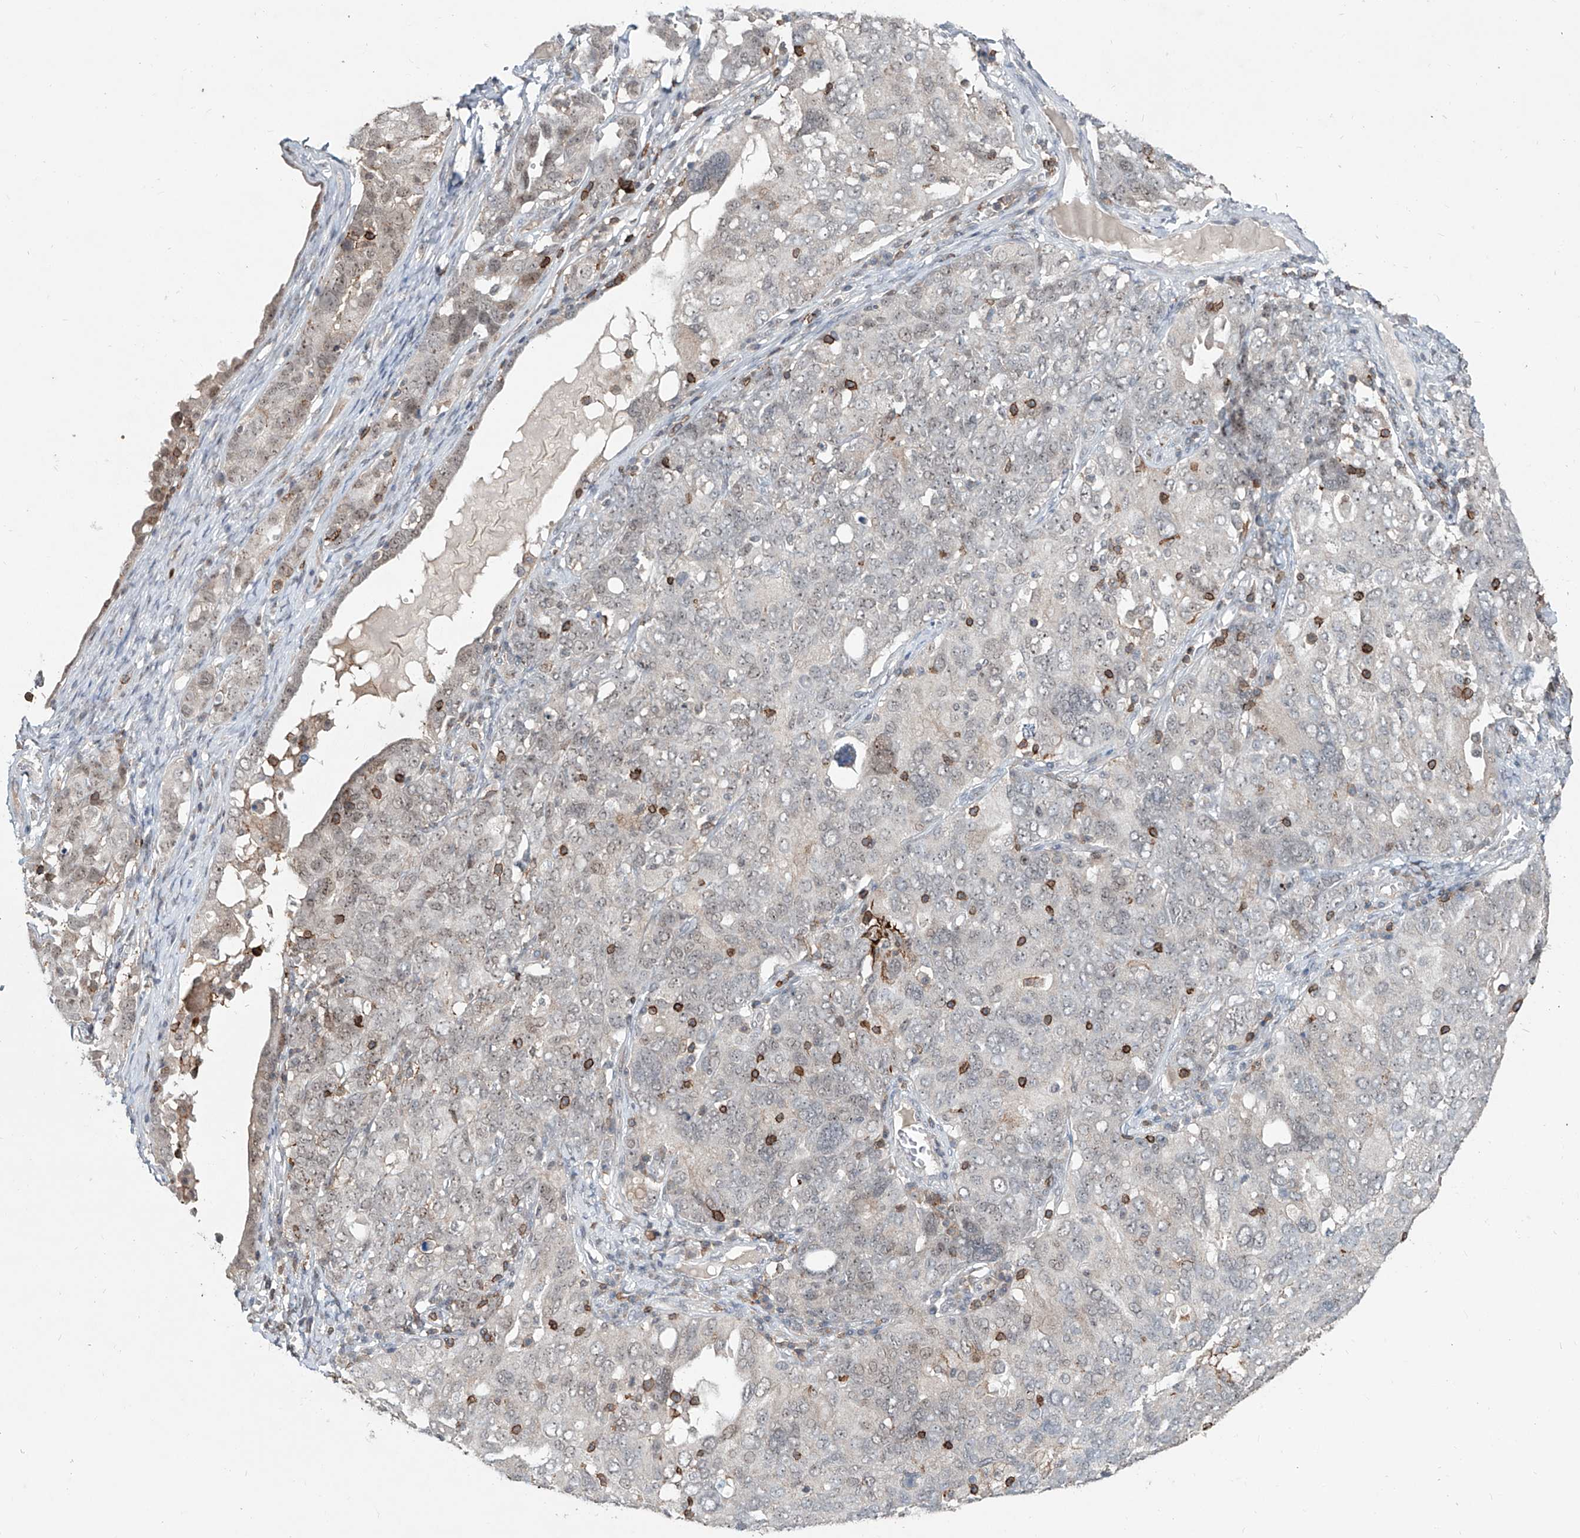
{"staining": {"intensity": "negative", "quantity": "none", "location": "none"}, "tissue": "ovarian cancer", "cell_type": "Tumor cells", "image_type": "cancer", "snomed": [{"axis": "morphology", "description": "Carcinoma, endometroid"}, {"axis": "topography", "description": "Ovary"}], "caption": "An image of ovarian cancer stained for a protein exhibits no brown staining in tumor cells.", "gene": "ZBTB48", "patient": {"sex": "female", "age": 62}}